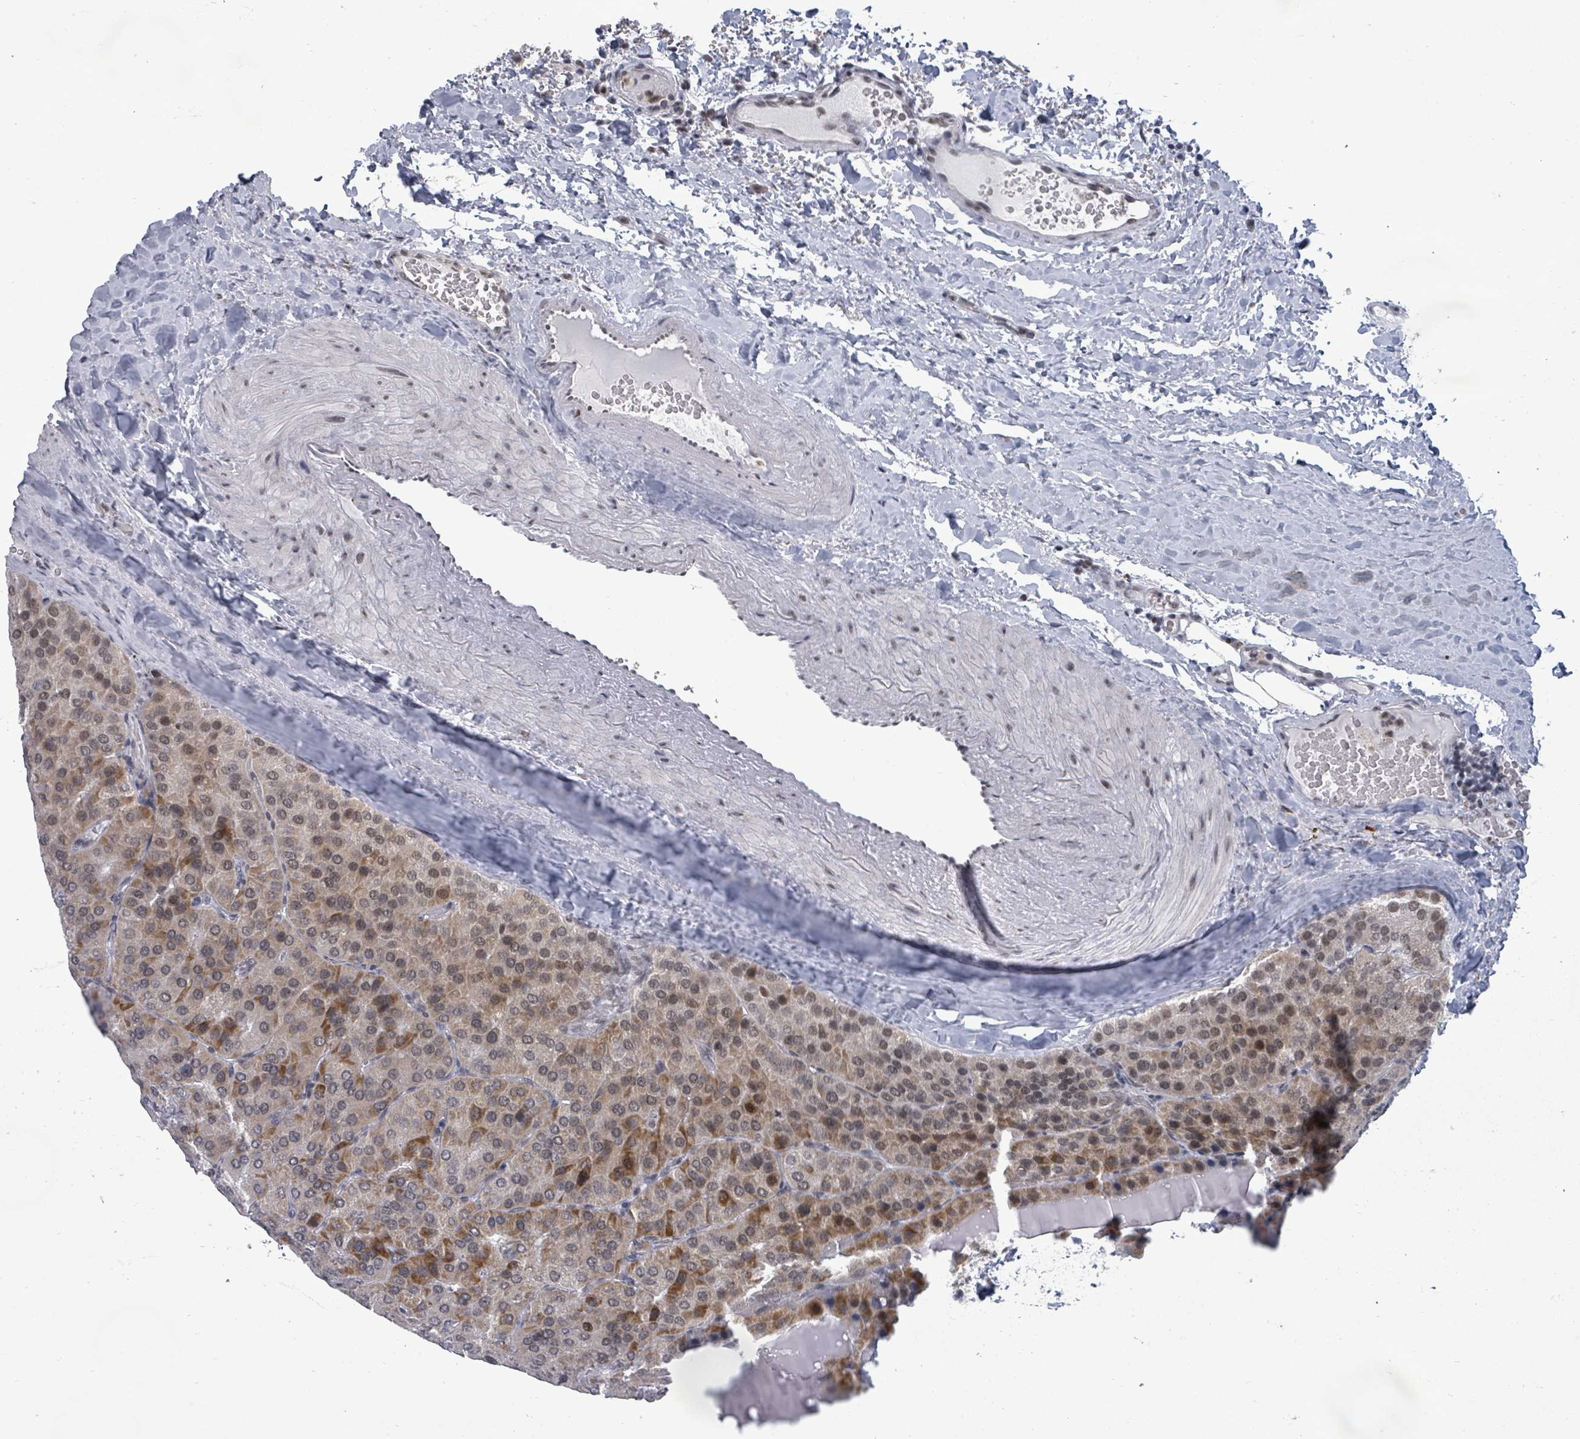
{"staining": {"intensity": "moderate", "quantity": "25%-75%", "location": "cytoplasmic/membranous,nuclear"}, "tissue": "parathyroid gland", "cell_type": "Glandular cells", "image_type": "normal", "snomed": [{"axis": "morphology", "description": "Normal tissue, NOS"}, {"axis": "morphology", "description": "Adenoma, NOS"}, {"axis": "topography", "description": "Parathyroid gland"}], "caption": "Immunohistochemical staining of normal parathyroid gland exhibits medium levels of moderate cytoplasmic/membranous,nuclear positivity in approximately 25%-75% of glandular cells. (DAB IHC, brown staining for protein, blue staining for nuclei).", "gene": "BIVM", "patient": {"sex": "female", "age": 86}}